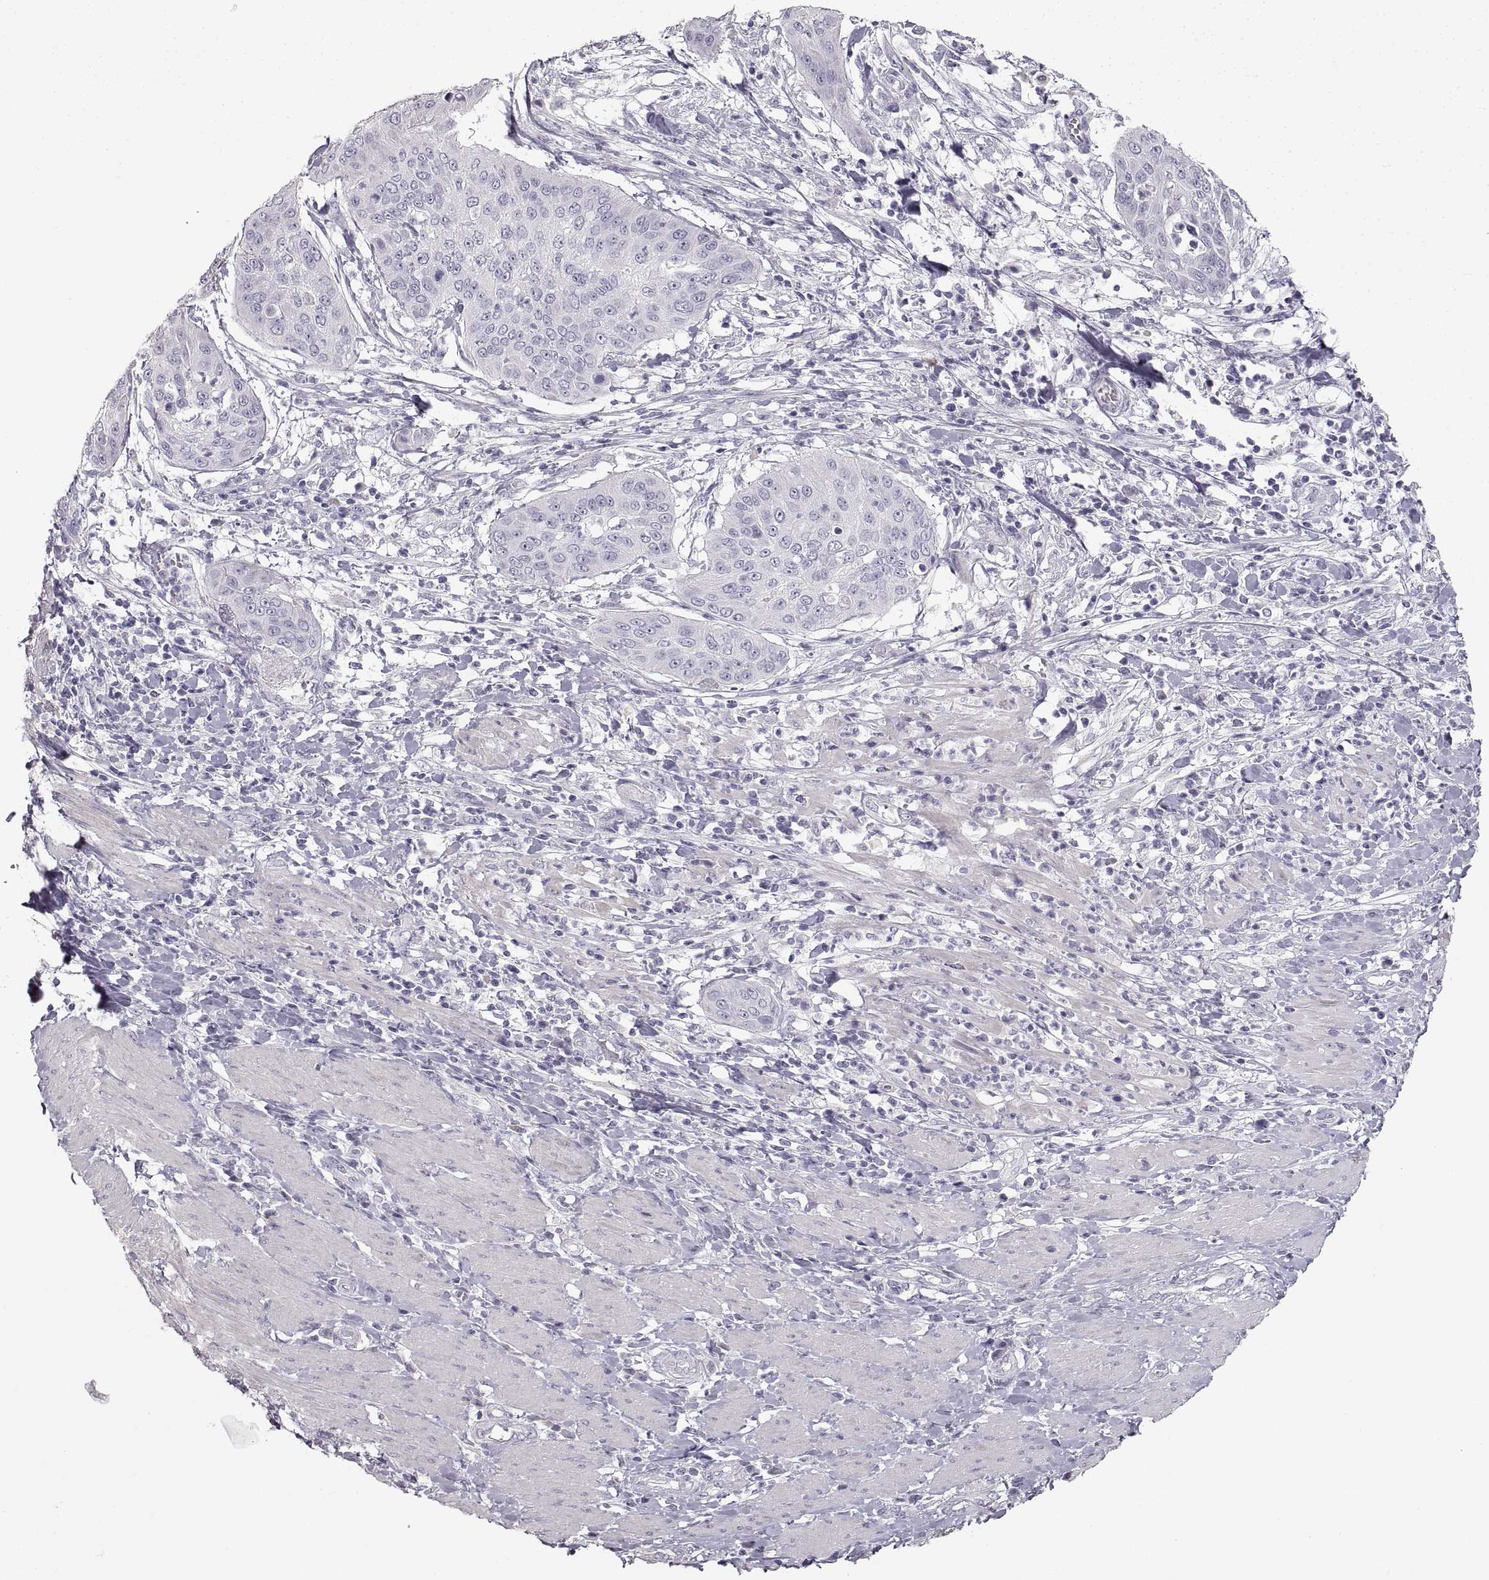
{"staining": {"intensity": "negative", "quantity": "none", "location": "none"}, "tissue": "cervical cancer", "cell_type": "Tumor cells", "image_type": "cancer", "snomed": [{"axis": "morphology", "description": "Squamous cell carcinoma, NOS"}, {"axis": "topography", "description": "Cervix"}], "caption": "Immunohistochemical staining of human squamous cell carcinoma (cervical) shows no significant positivity in tumor cells. (Immunohistochemistry, brightfield microscopy, high magnification).", "gene": "ZP3", "patient": {"sex": "female", "age": 39}}